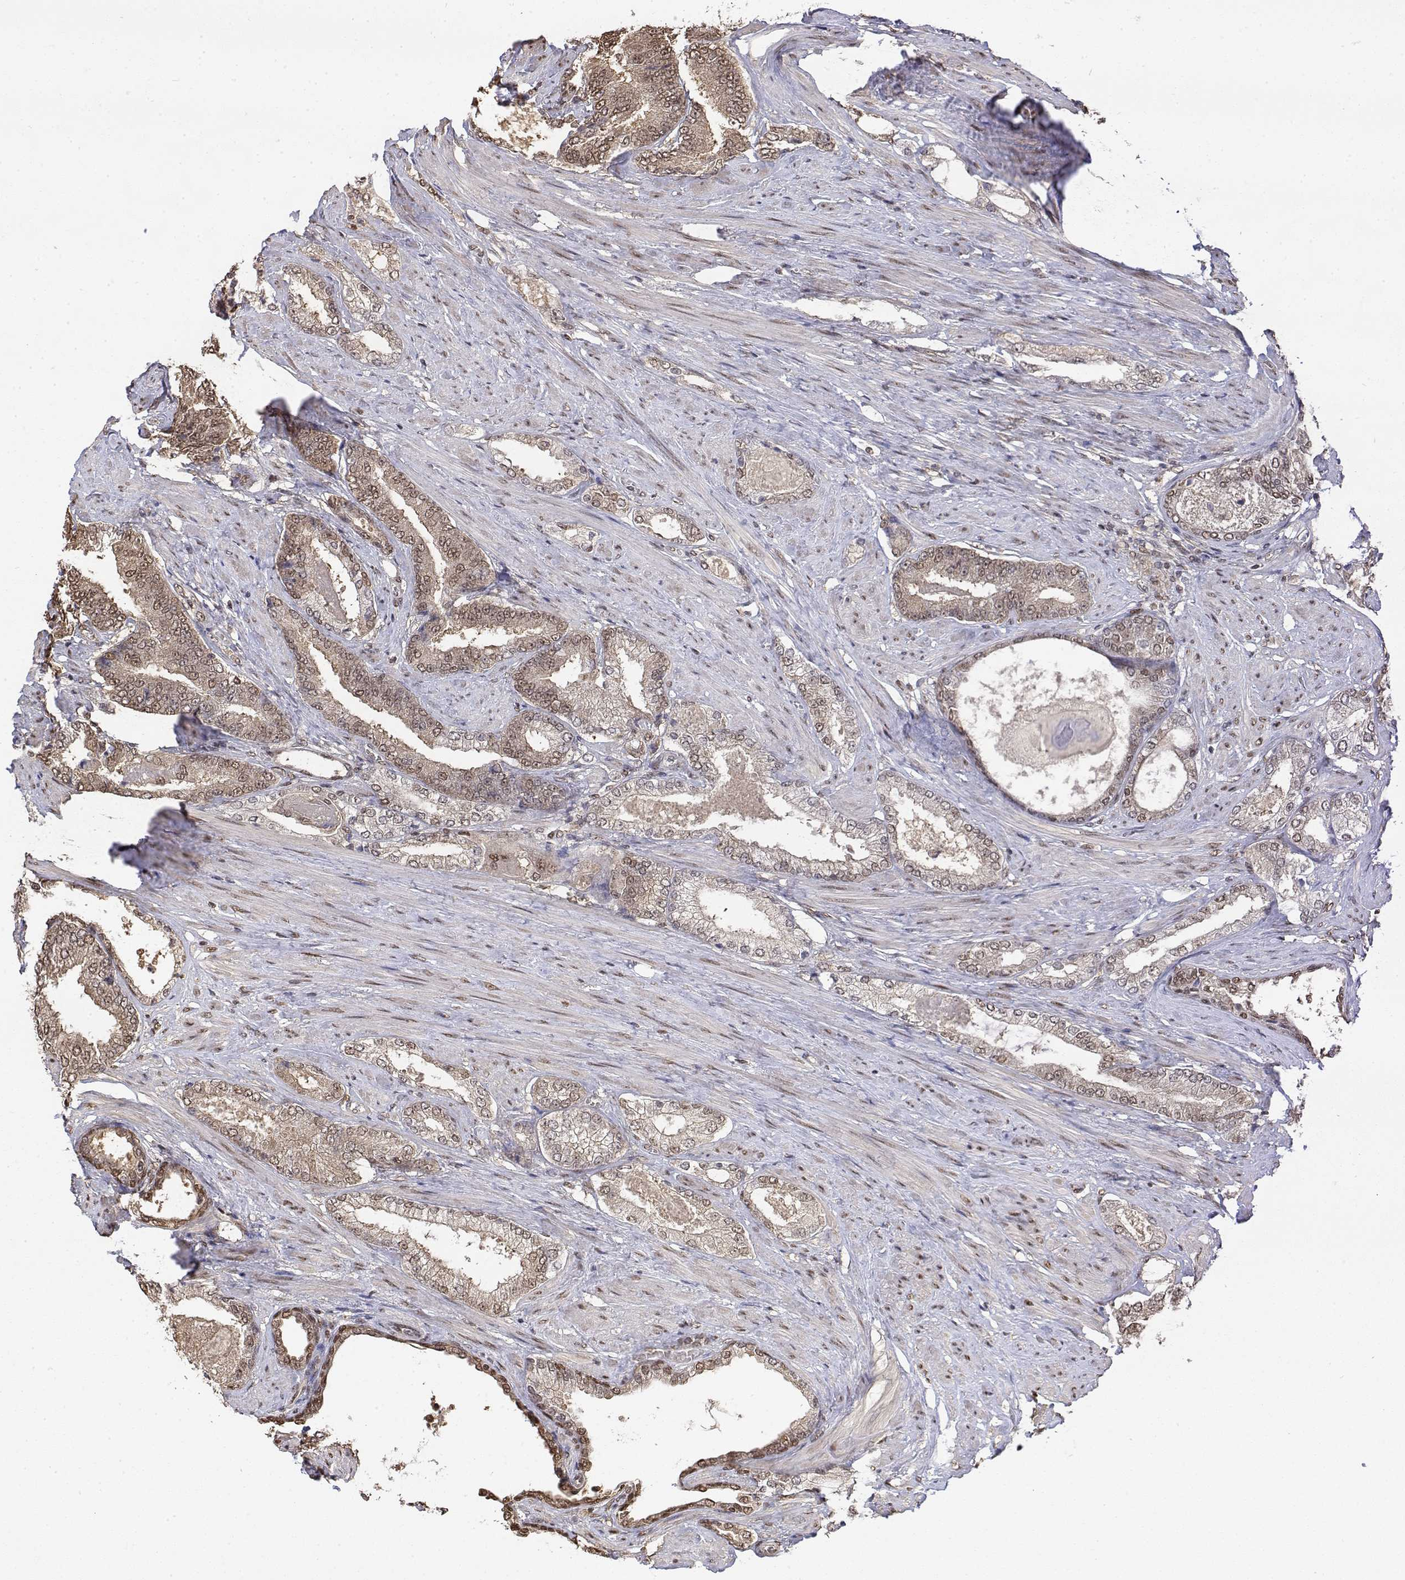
{"staining": {"intensity": "weak", "quantity": ">75%", "location": "cytoplasmic/membranous,nuclear"}, "tissue": "prostate cancer", "cell_type": "Tumor cells", "image_type": "cancer", "snomed": [{"axis": "morphology", "description": "Adenocarcinoma, High grade"}, {"axis": "topography", "description": "Prostate and seminal vesicle, NOS"}], "caption": "This is a histology image of immunohistochemistry staining of prostate high-grade adenocarcinoma, which shows weak positivity in the cytoplasmic/membranous and nuclear of tumor cells.", "gene": "TPI1", "patient": {"sex": "male", "age": 61}}